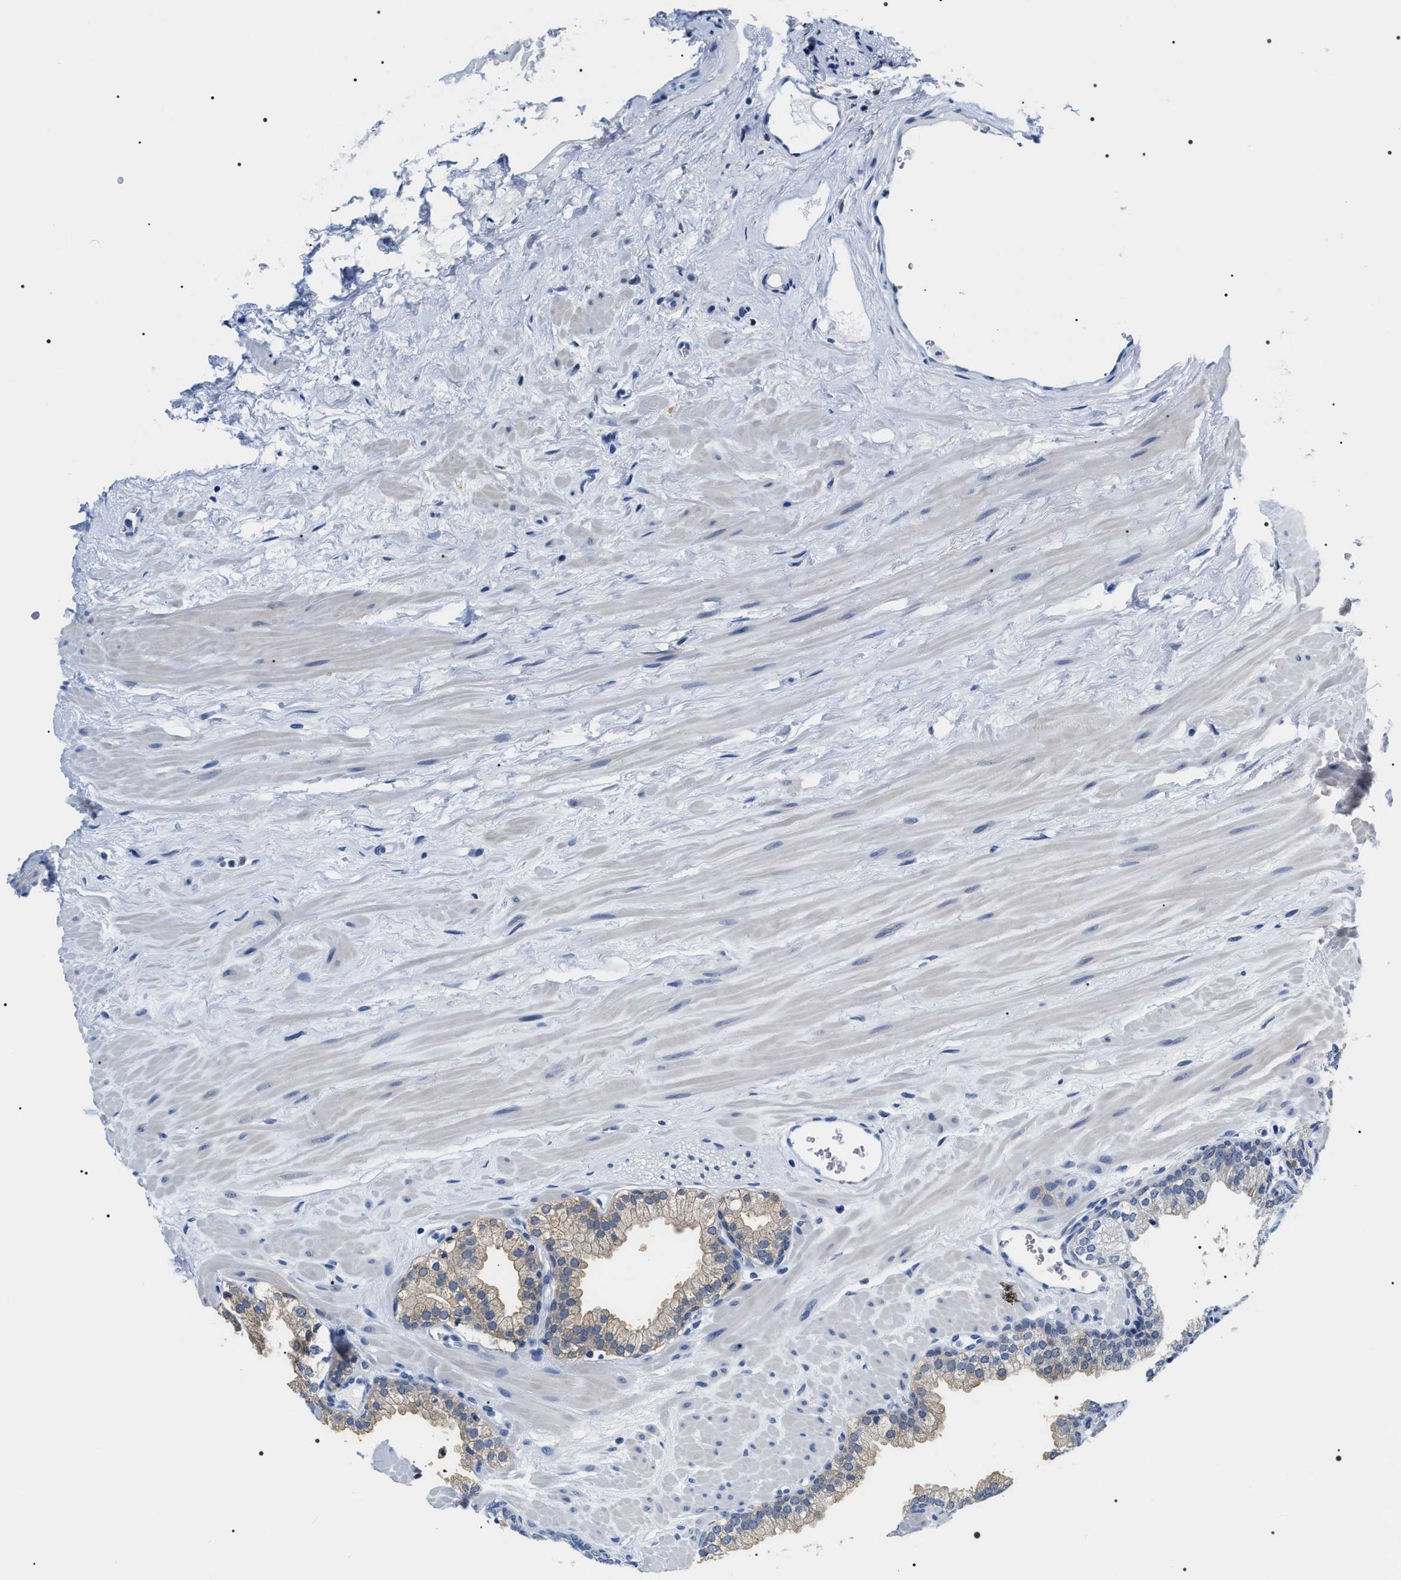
{"staining": {"intensity": "weak", "quantity": "25%-75%", "location": "cytoplasmic/membranous"}, "tissue": "prostate", "cell_type": "Glandular cells", "image_type": "normal", "snomed": [{"axis": "morphology", "description": "Normal tissue, NOS"}, {"axis": "morphology", "description": "Urothelial carcinoma, Low grade"}, {"axis": "topography", "description": "Urinary bladder"}, {"axis": "topography", "description": "Prostate"}], "caption": "High-power microscopy captured an immunohistochemistry (IHC) image of benign prostate, revealing weak cytoplasmic/membranous expression in approximately 25%-75% of glandular cells. (IHC, brightfield microscopy, high magnification).", "gene": "ADH4", "patient": {"sex": "male", "age": 60}}